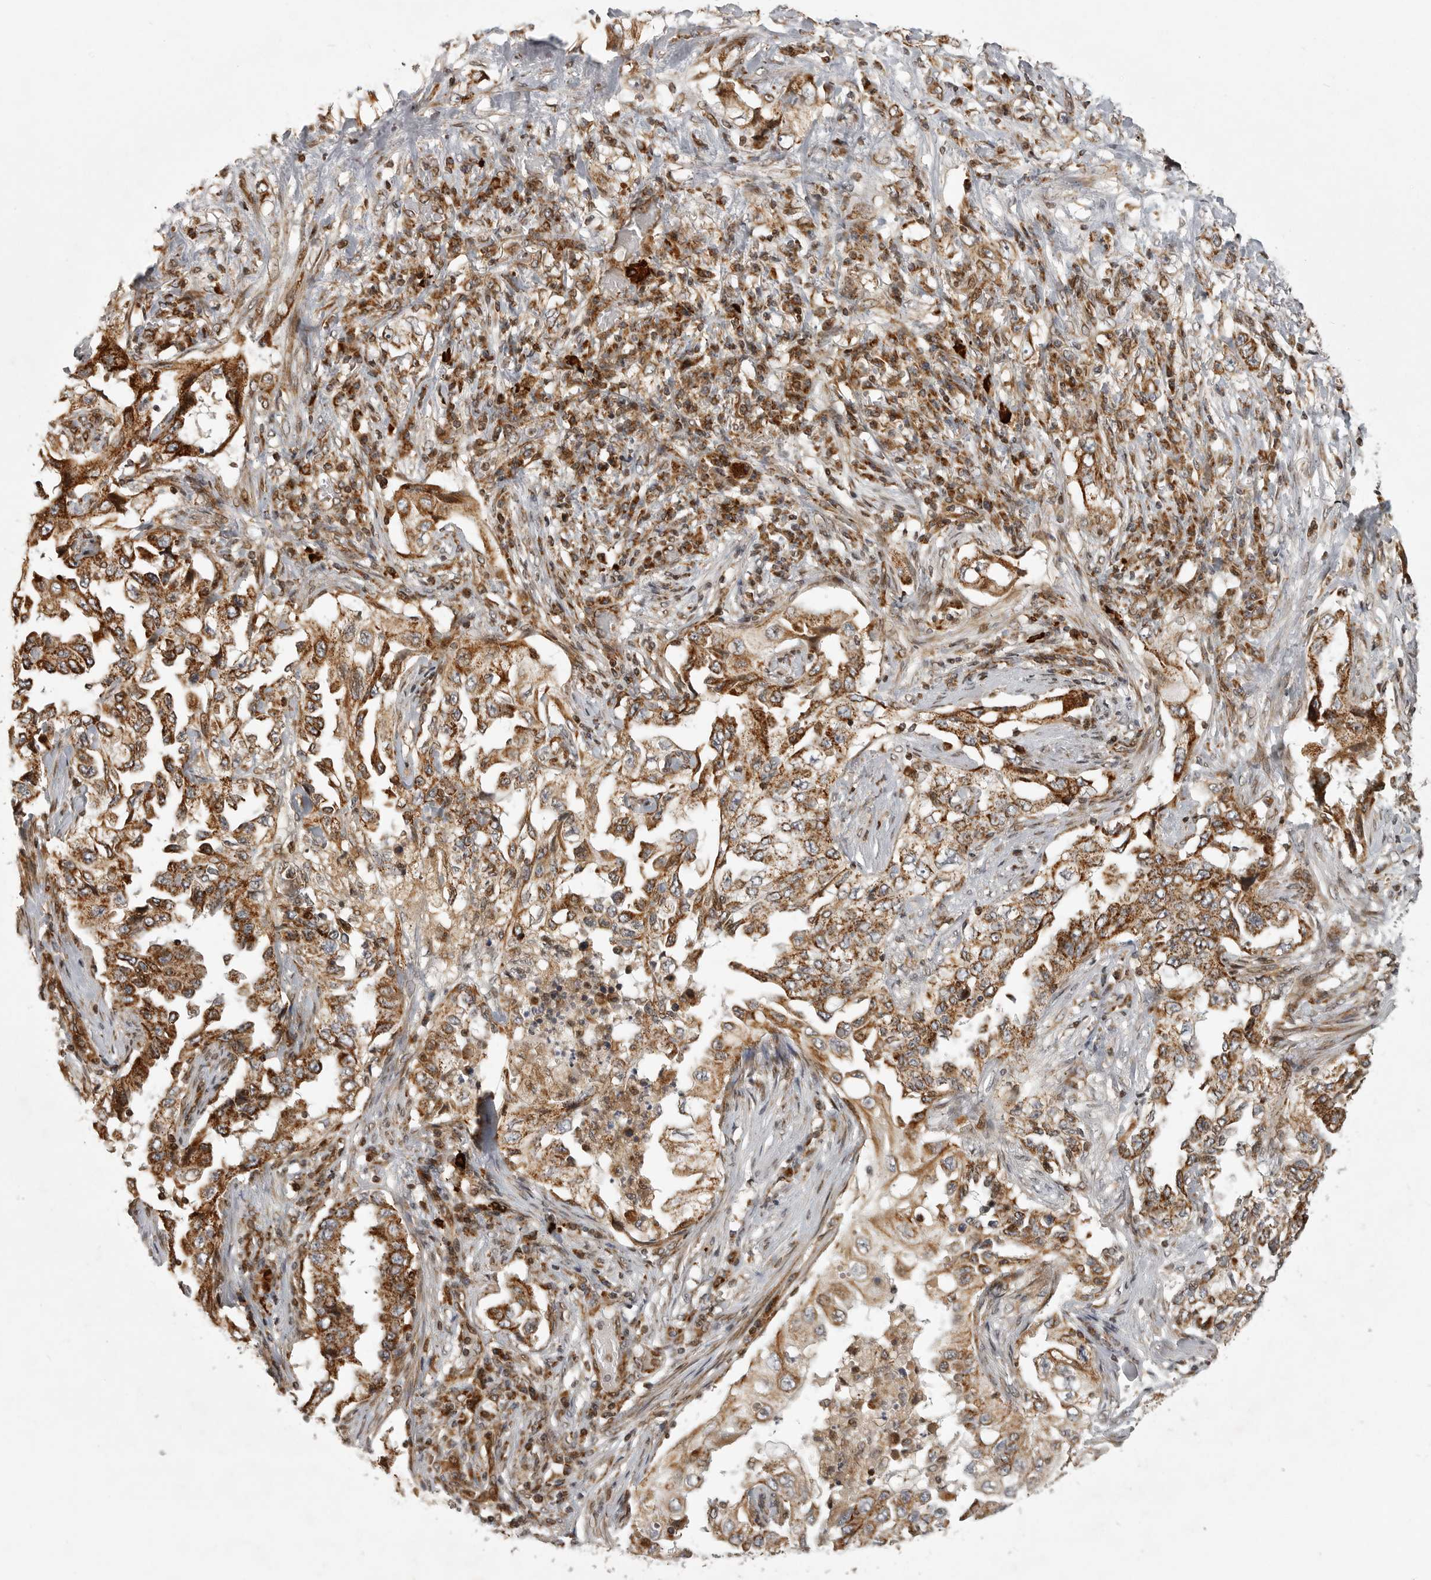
{"staining": {"intensity": "moderate", "quantity": ">75%", "location": "cytoplasmic/membranous"}, "tissue": "lung cancer", "cell_type": "Tumor cells", "image_type": "cancer", "snomed": [{"axis": "morphology", "description": "Adenocarcinoma, NOS"}, {"axis": "topography", "description": "Lung"}], "caption": "Lung cancer stained with DAB (3,3'-diaminobenzidine) IHC demonstrates medium levels of moderate cytoplasmic/membranous staining in about >75% of tumor cells. (Brightfield microscopy of DAB IHC at high magnification).", "gene": "NARS2", "patient": {"sex": "female", "age": 51}}